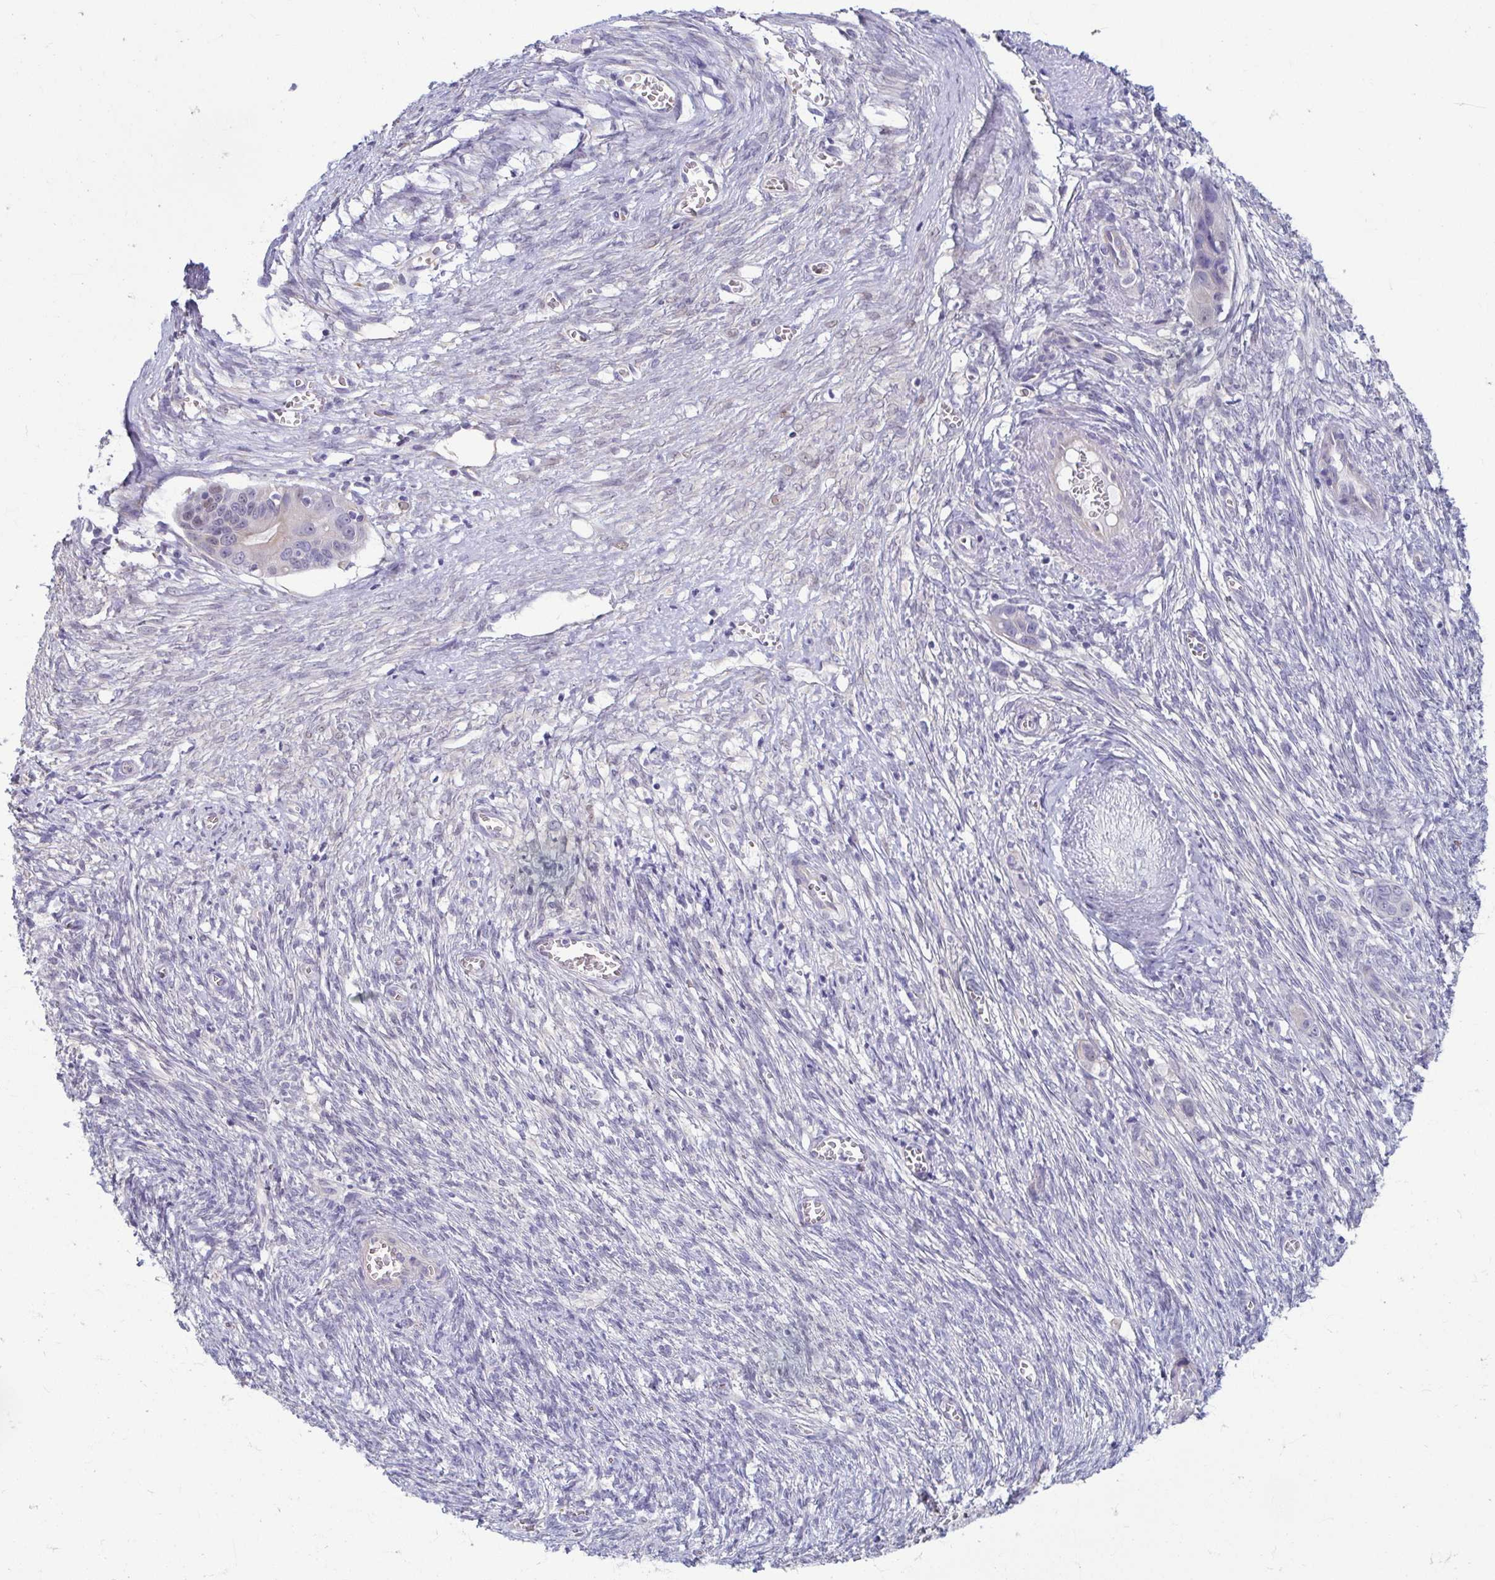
{"staining": {"intensity": "negative", "quantity": "none", "location": "none"}, "tissue": "ovarian cancer", "cell_type": "Tumor cells", "image_type": "cancer", "snomed": [{"axis": "morphology", "description": "Cystadenocarcinoma, mucinous, NOS"}, {"axis": "topography", "description": "Ovary"}], "caption": "Tumor cells show no significant expression in ovarian mucinous cystadenocarcinoma.", "gene": "MORC4", "patient": {"sex": "female", "age": 70}}